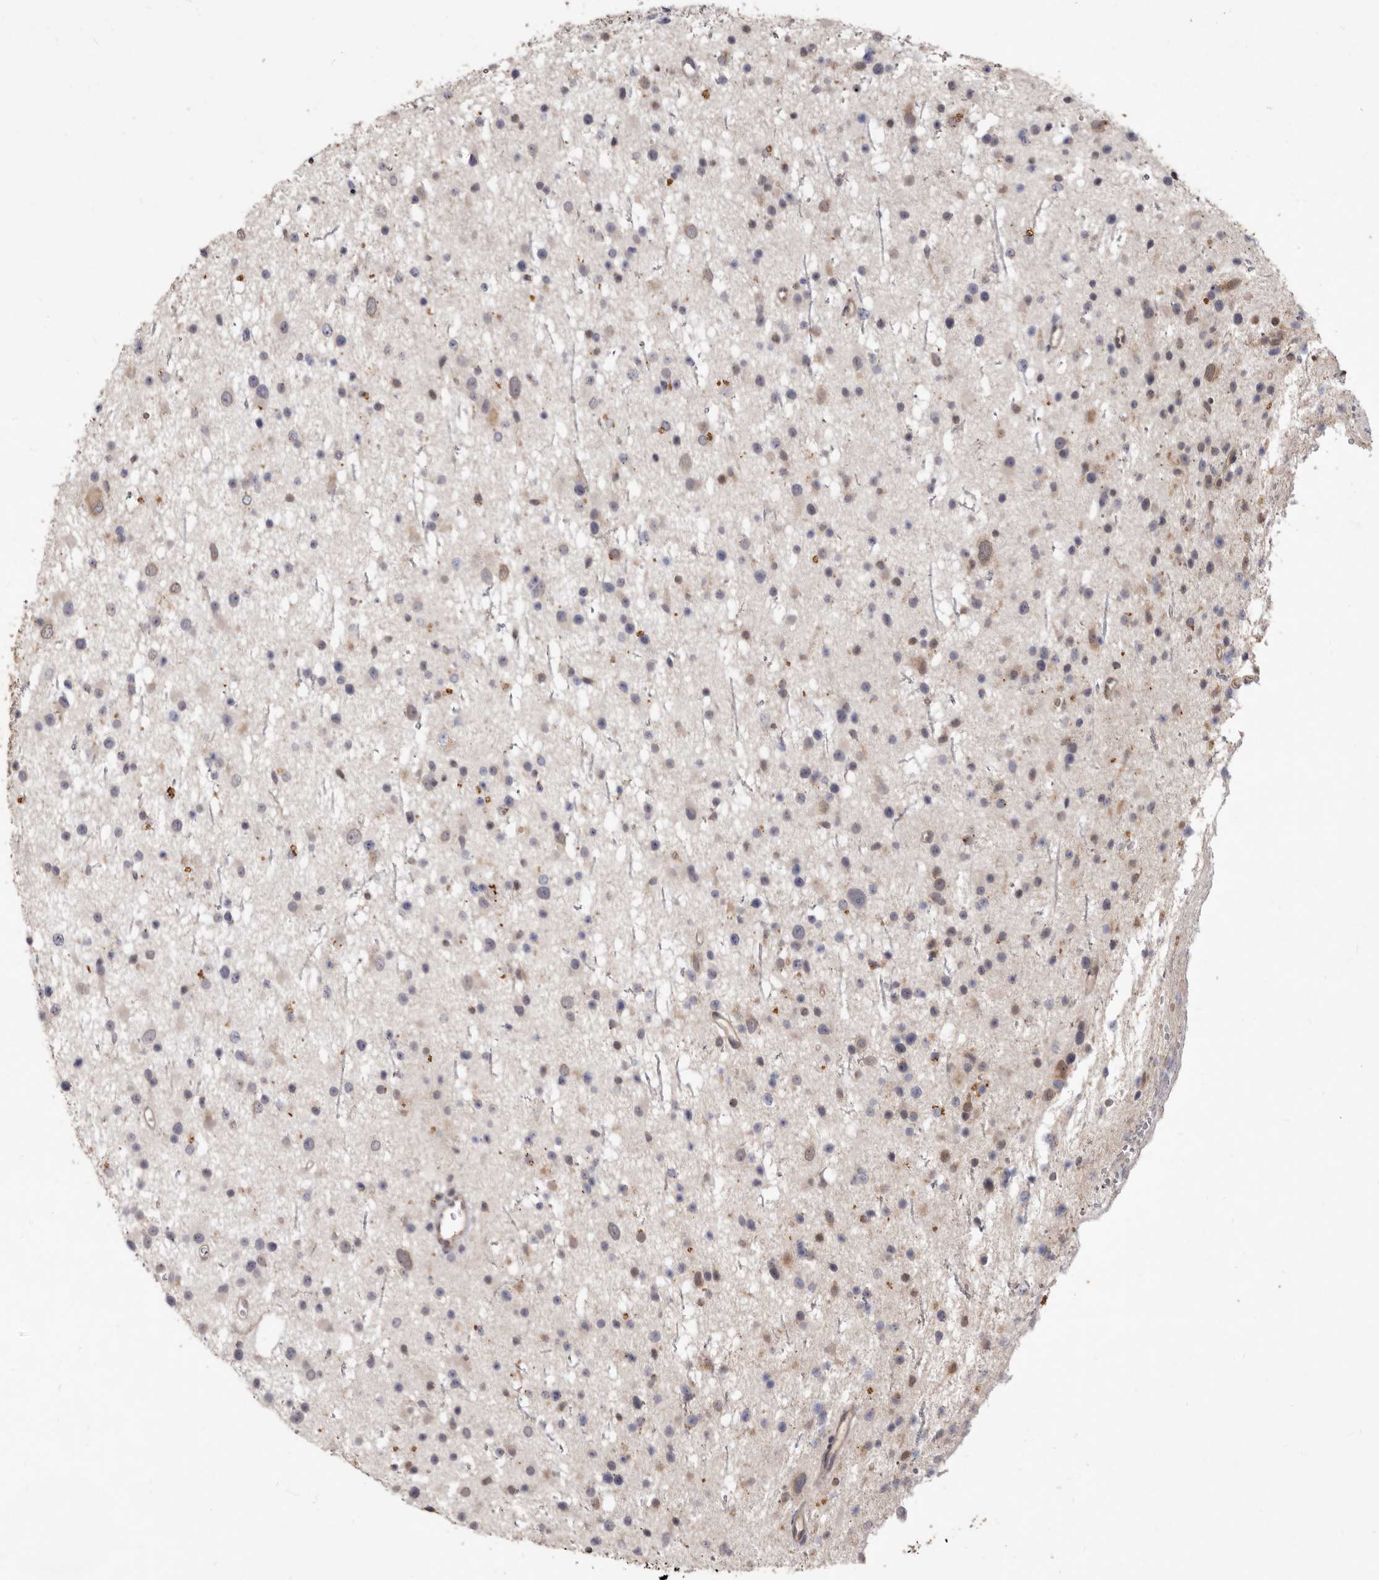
{"staining": {"intensity": "negative", "quantity": "none", "location": "none"}, "tissue": "glioma", "cell_type": "Tumor cells", "image_type": "cancer", "snomed": [{"axis": "morphology", "description": "Glioma, malignant, Low grade"}, {"axis": "topography", "description": "Cerebral cortex"}], "caption": "This is an immunohistochemistry histopathology image of malignant glioma (low-grade). There is no expression in tumor cells.", "gene": "ACLY", "patient": {"sex": "female", "age": 39}}